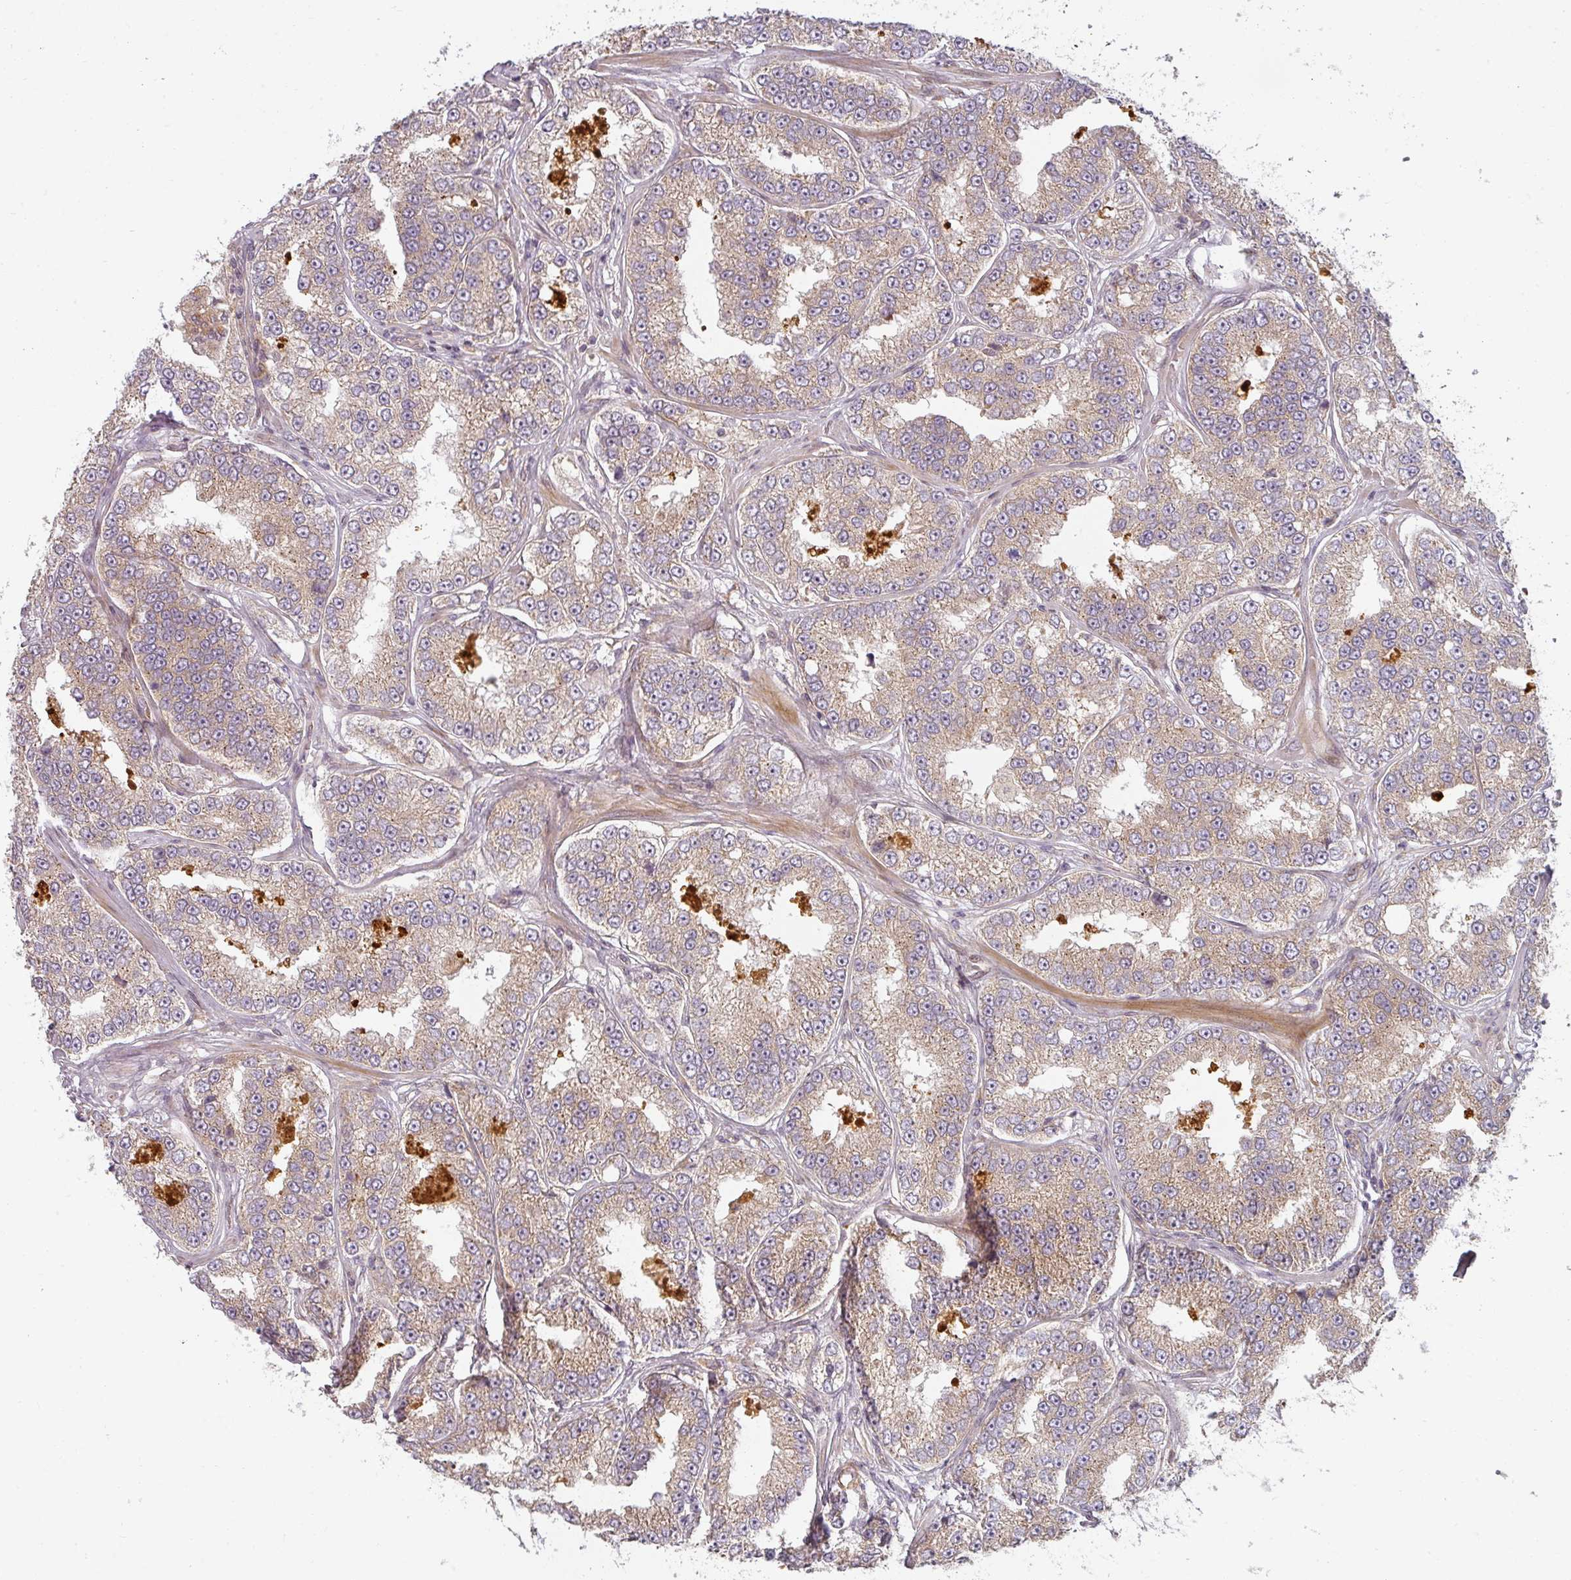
{"staining": {"intensity": "weak", "quantity": ">75%", "location": "cytoplasmic/membranous"}, "tissue": "prostate cancer", "cell_type": "Tumor cells", "image_type": "cancer", "snomed": [{"axis": "morphology", "description": "Normal tissue, NOS"}, {"axis": "morphology", "description": "Adenocarcinoma, High grade"}, {"axis": "topography", "description": "Prostate"}], "caption": "Protein expression analysis of prostate cancer reveals weak cytoplasmic/membranous positivity in approximately >75% of tumor cells. (IHC, brightfield microscopy, high magnification).", "gene": "CNOT1", "patient": {"sex": "male", "age": 83}}